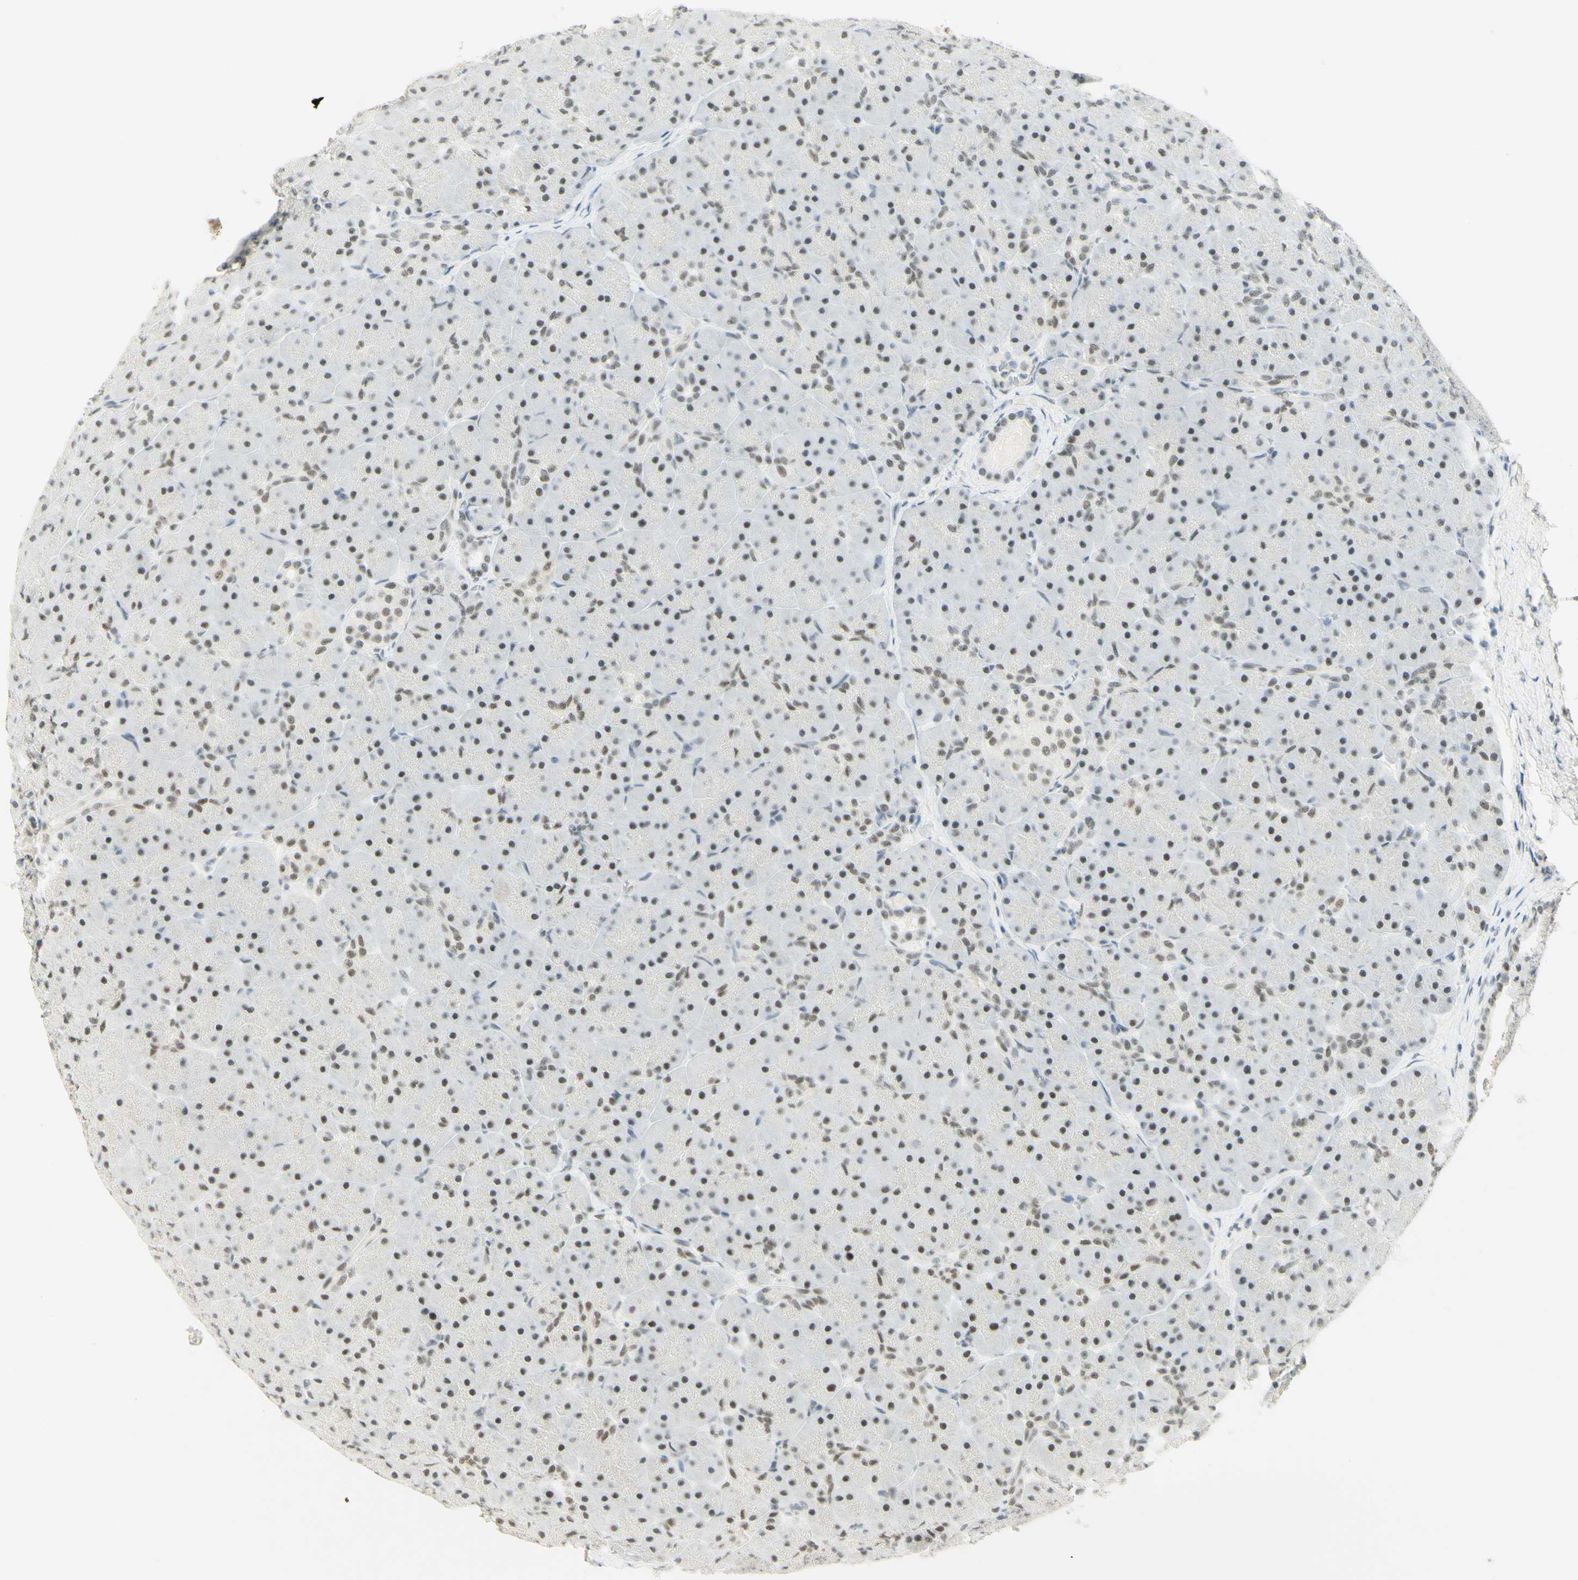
{"staining": {"intensity": "weak", "quantity": "25%-75%", "location": "nuclear"}, "tissue": "pancreas", "cell_type": "Exocrine glandular cells", "image_type": "normal", "snomed": [{"axis": "morphology", "description": "Normal tissue, NOS"}, {"axis": "topography", "description": "Pancreas"}], "caption": "Brown immunohistochemical staining in benign human pancreas demonstrates weak nuclear positivity in about 25%-75% of exocrine glandular cells. Using DAB (brown) and hematoxylin (blue) stains, captured at high magnification using brightfield microscopy.", "gene": "PMS2", "patient": {"sex": "male", "age": 66}}